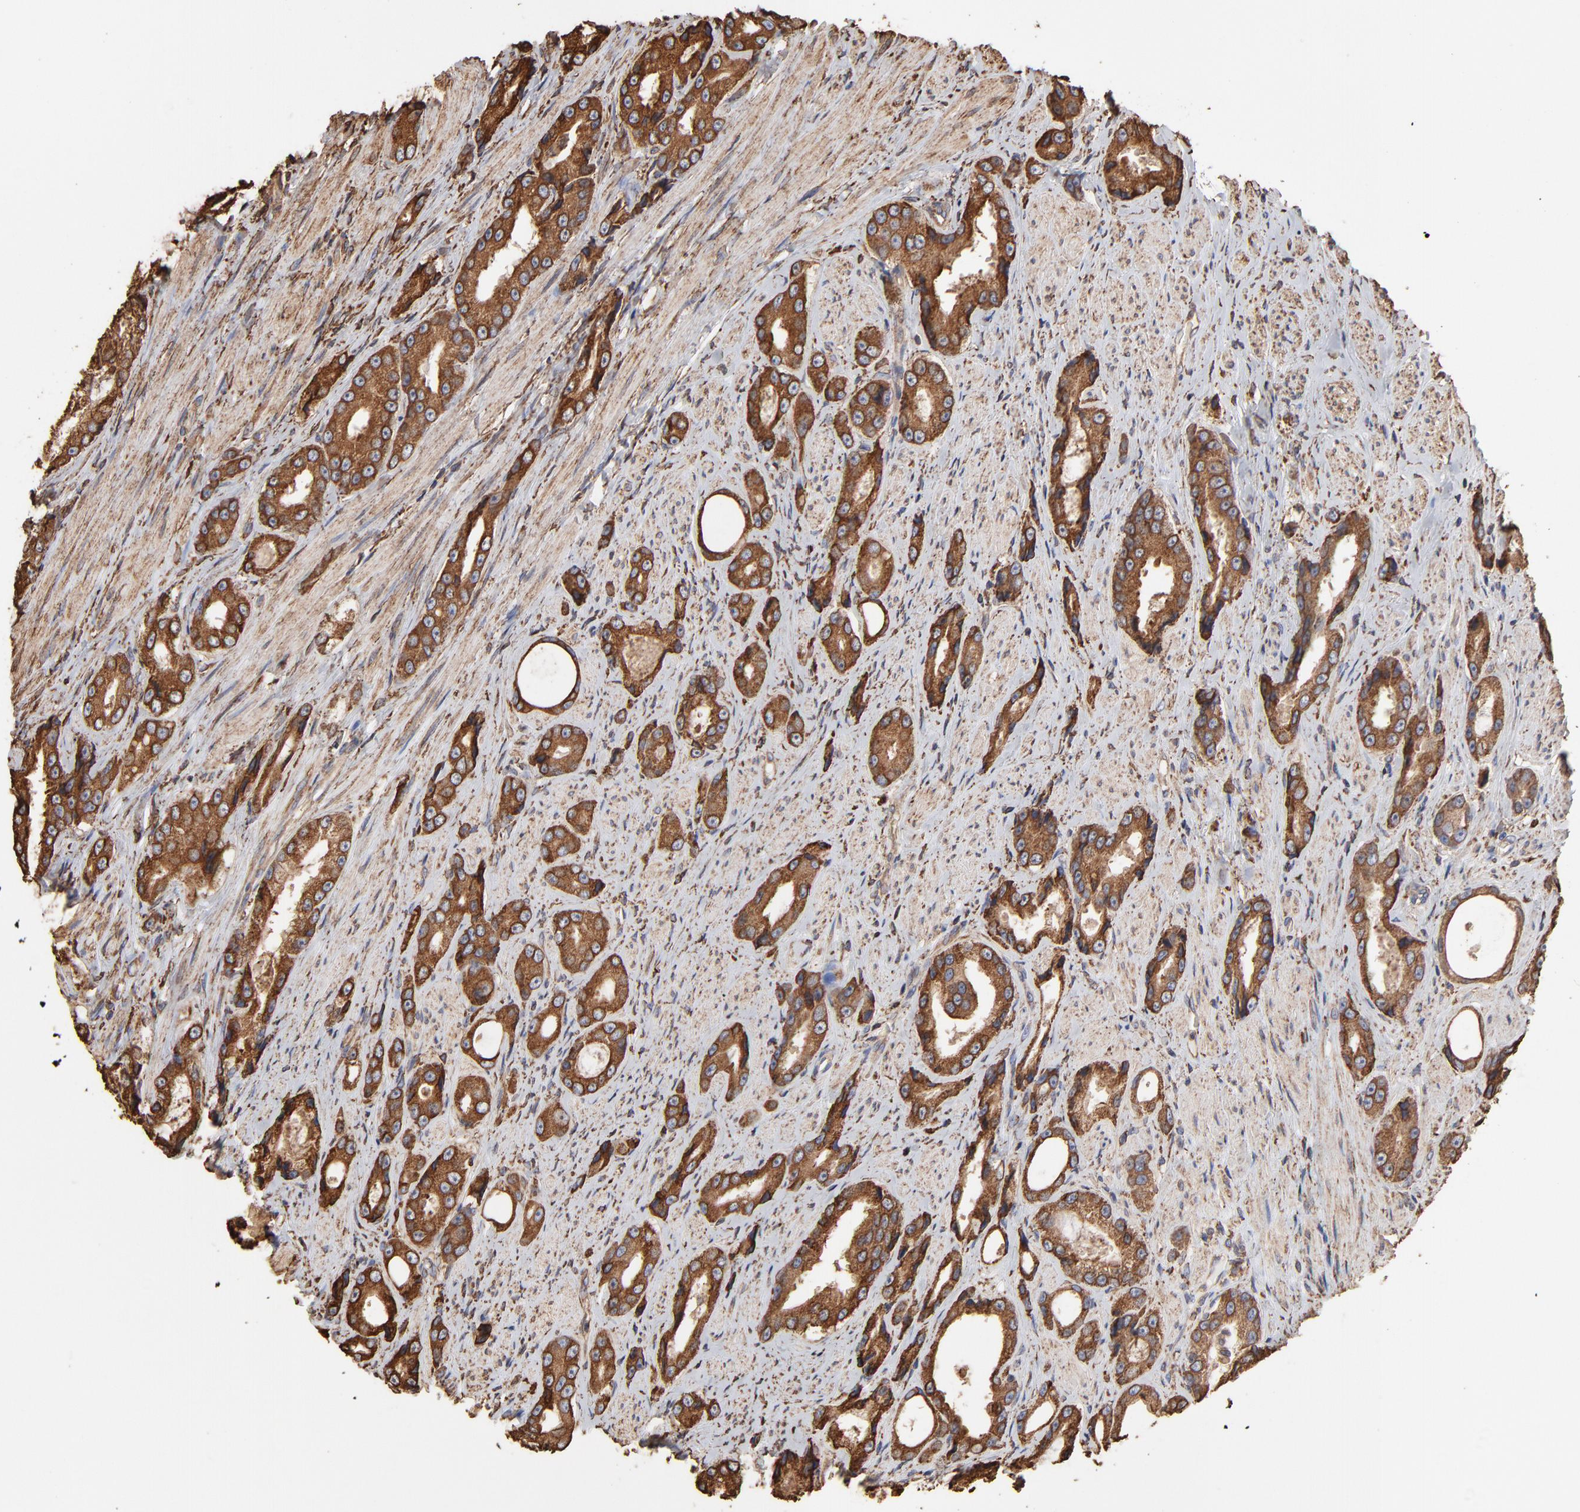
{"staining": {"intensity": "strong", "quantity": ">75%", "location": "cytoplasmic/membranous"}, "tissue": "prostate cancer", "cell_type": "Tumor cells", "image_type": "cancer", "snomed": [{"axis": "morphology", "description": "Adenocarcinoma, Medium grade"}, {"axis": "topography", "description": "Prostate"}], "caption": "IHC image of neoplastic tissue: prostate cancer stained using immunohistochemistry demonstrates high levels of strong protein expression localized specifically in the cytoplasmic/membranous of tumor cells, appearing as a cytoplasmic/membranous brown color.", "gene": "PDIA3", "patient": {"sex": "male", "age": 60}}